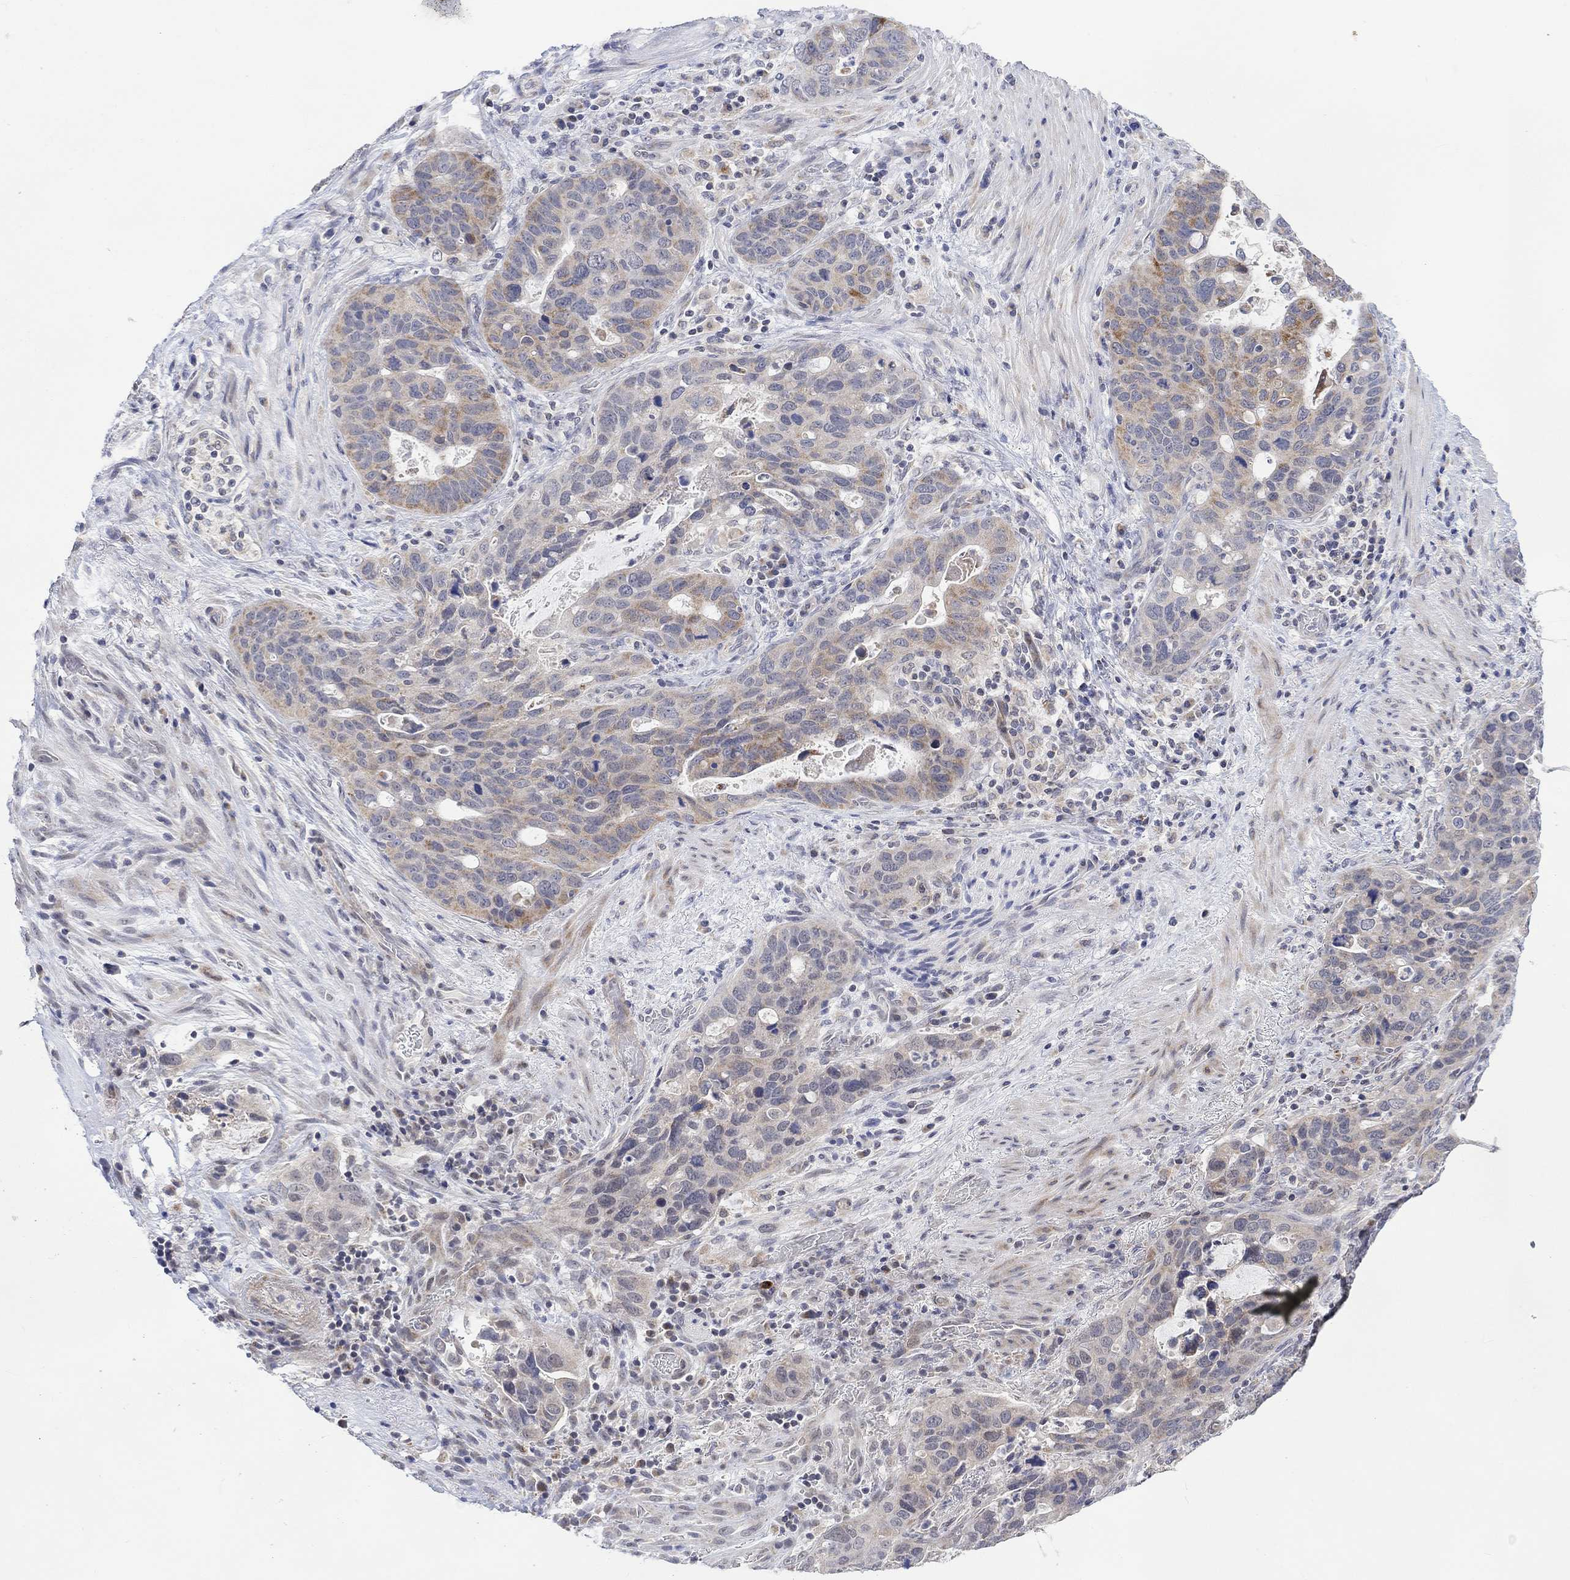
{"staining": {"intensity": "weak", "quantity": "25%-75%", "location": "cytoplasmic/membranous"}, "tissue": "stomach cancer", "cell_type": "Tumor cells", "image_type": "cancer", "snomed": [{"axis": "morphology", "description": "Adenocarcinoma, NOS"}, {"axis": "topography", "description": "Stomach"}], "caption": "This micrograph reveals stomach cancer (adenocarcinoma) stained with immunohistochemistry (IHC) to label a protein in brown. The cytoplasmic/membranous of tumor cells show weak positivity for the protein. Nuclei are counter-stained blue.", "gene": "SLC48A1", "patient": {"sex": "male", "age": 54}}